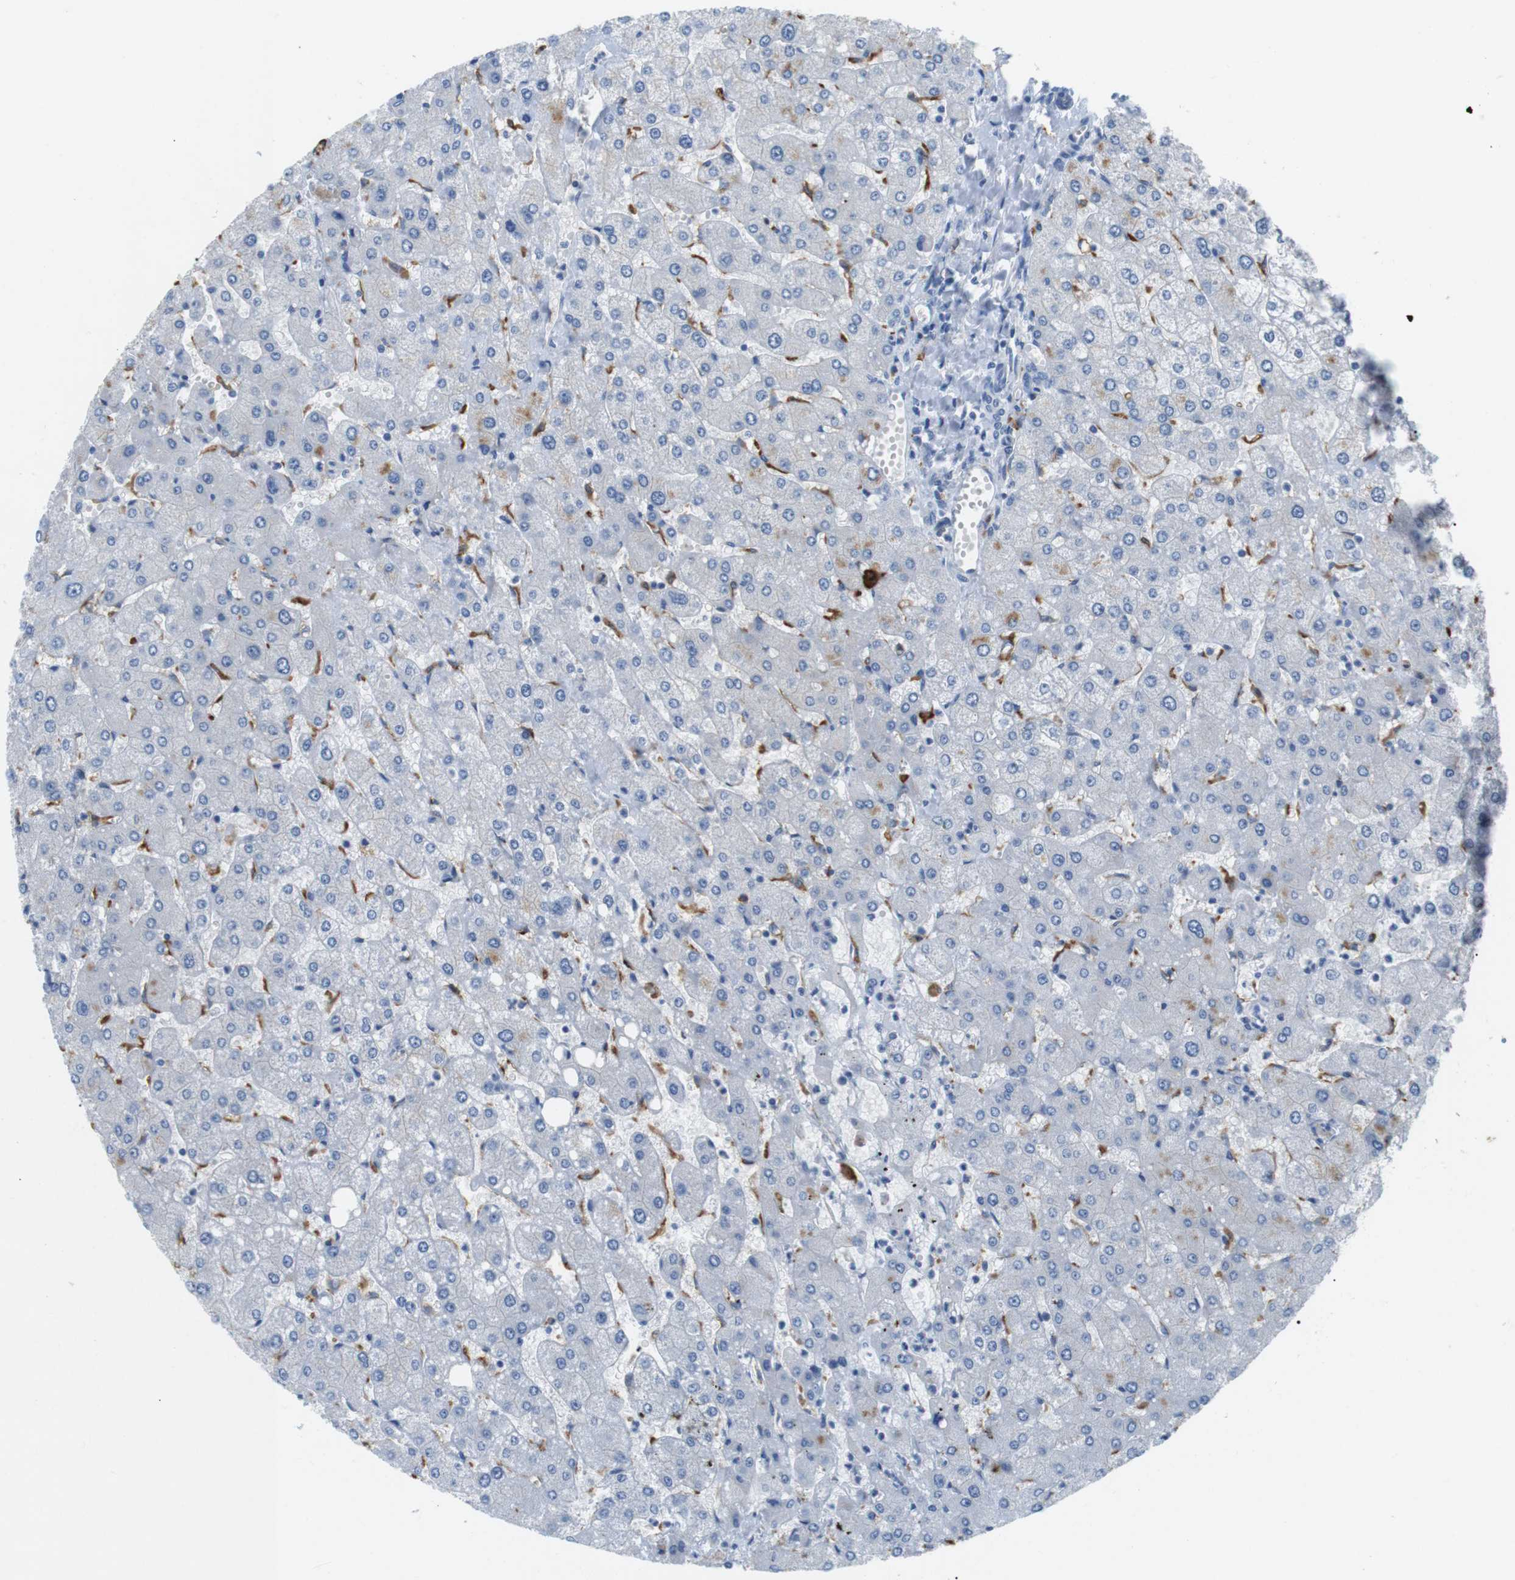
{"staining": {"intensity": "negative", "quantity": "none", "location": "none"}, "tissue": "liver", "cell_type": "Cholangiocytes", "image_type": "normal", "snomed": [{"axis": "morphology", "description": "Normal tissue, NOS"}, {"axis": "topography", "description": "Liver"}], "caption": "The micrograph displays no significant expression in cholangiocytes of liver. (DAB (3,3'-diaminobenzidine) immunohistochemistry (IHC) with hematoxylin counter stain).", "gene": "FCGRT", "patient": {"sex": "male", "age": 55}}